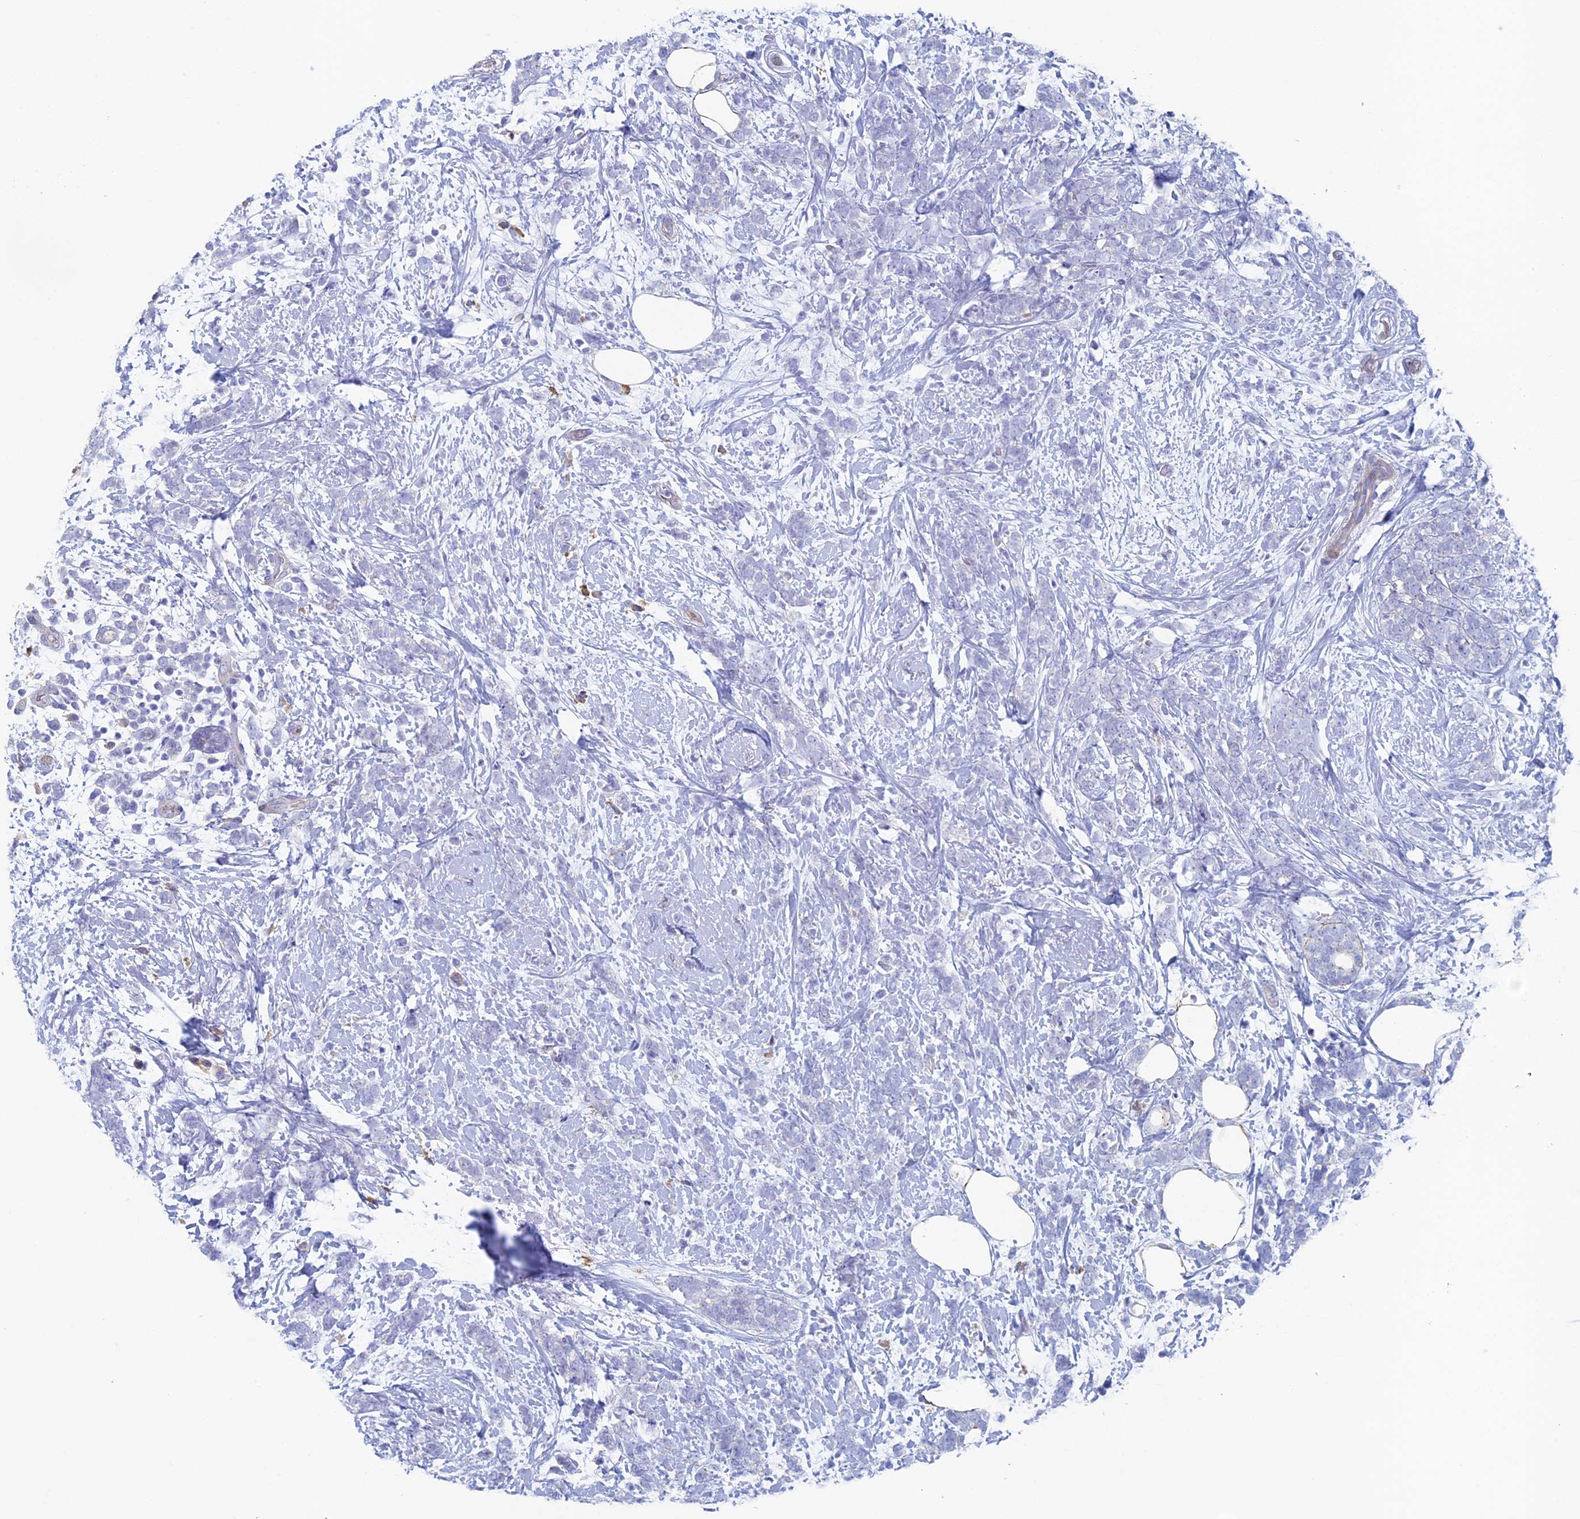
{"staining": {"intensity": "negative", "quantity": "none", "location": "none"}, "tissue": "breast cancer", "cell_type": "Tumor cells", "image_type": "cancer", "snomed": [{"axis": "morphology", "description": "Lobular carcinoma"}, {"axis": "topography", "description": "Breast"}], "caption": "An immunohistochemistry (IHC) histopathology image of lobular carcinoma (breast) is shown. There is no staining in tumor cells of lobular carcinoma (breast).", "gene": "MAGEB6", "patient": {"sex": "female", "age": 58}}